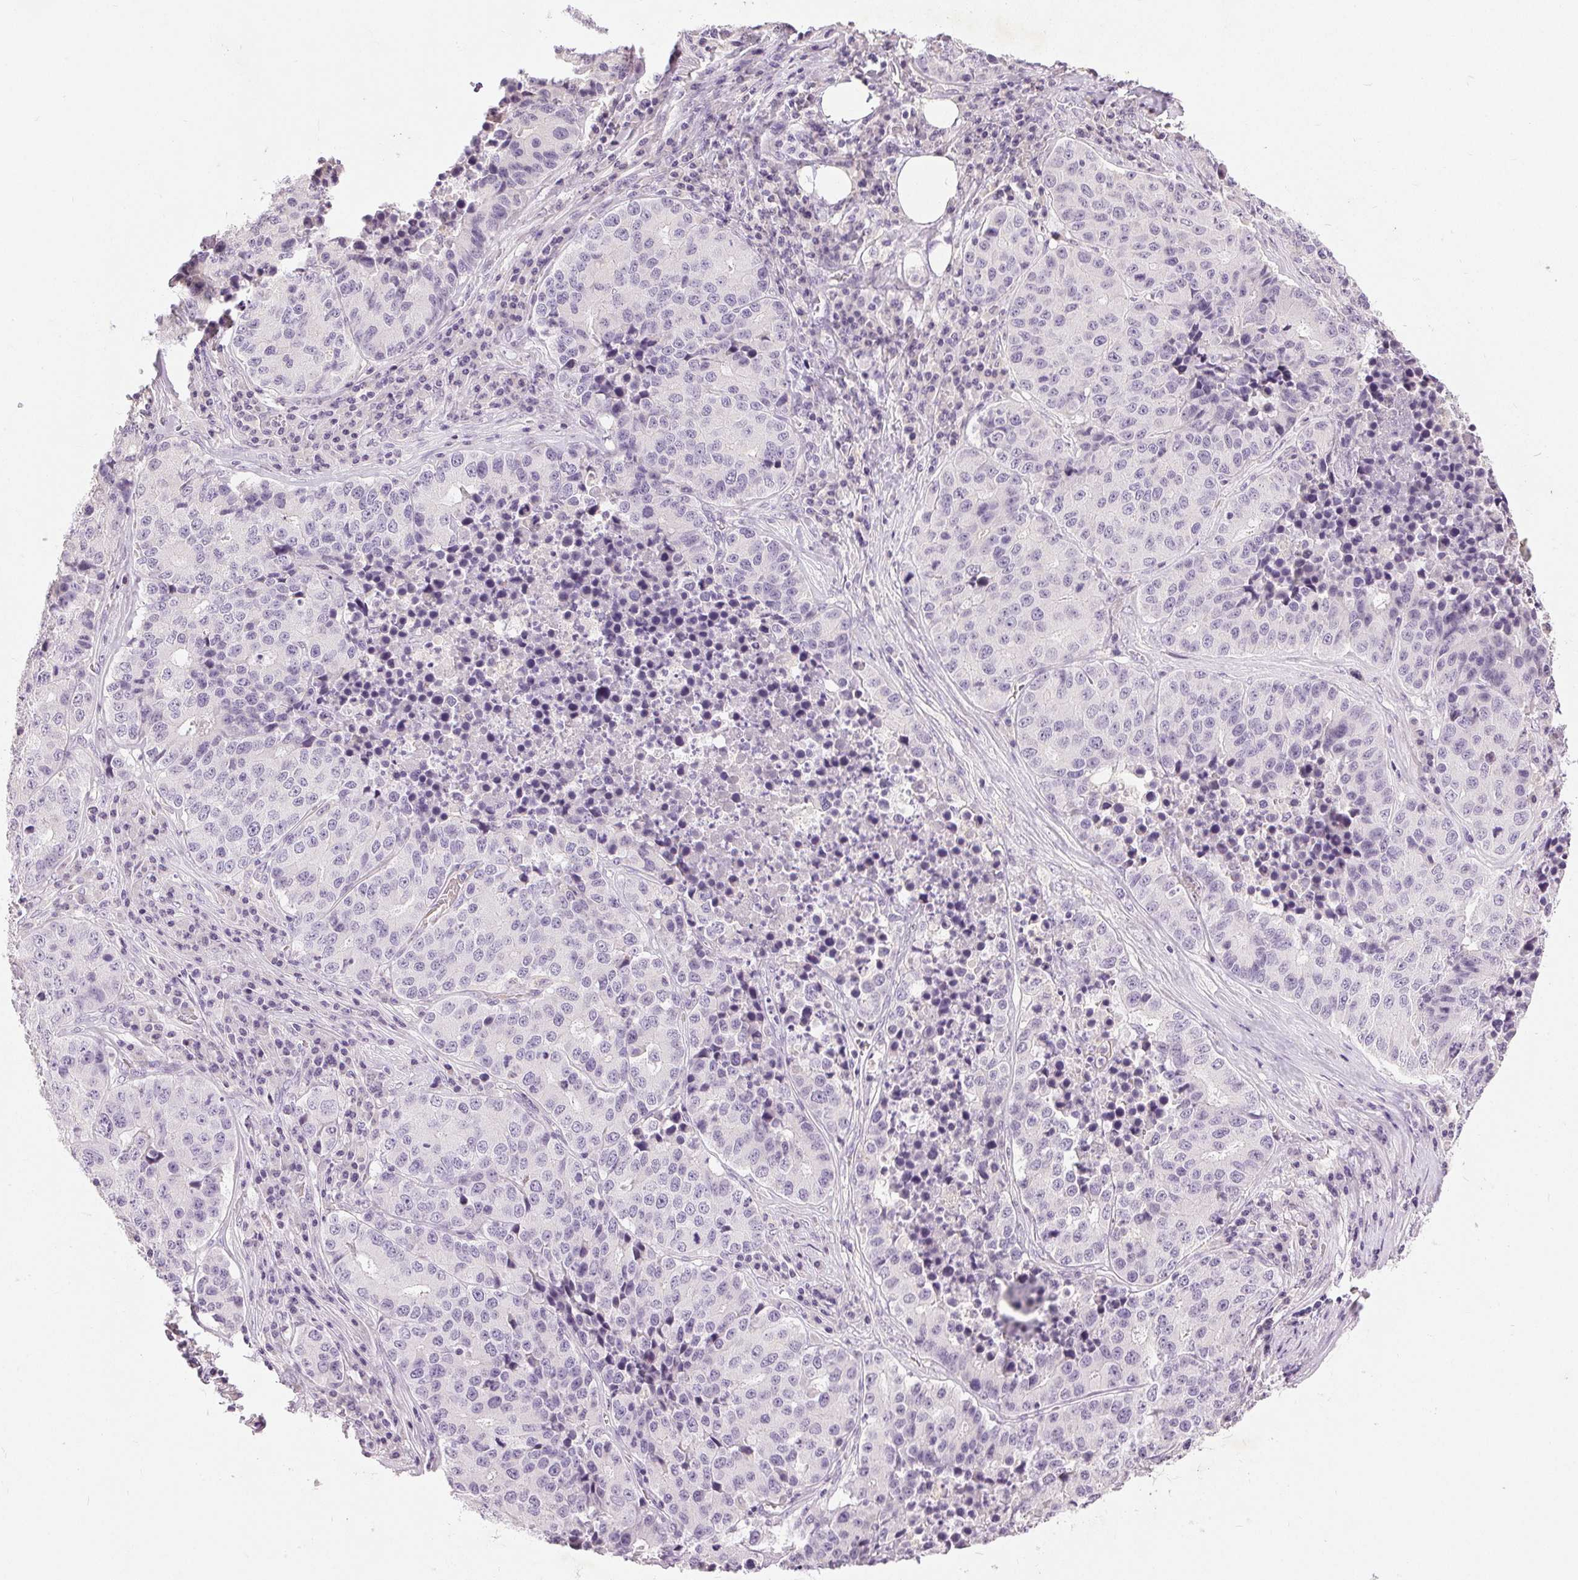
{"staining": {"intensity": "negative", "quantity": "none", "location": "none"}, "tissue": "stomach cancer", "cell_type": "Tumor cells", "image_type": "cancer", "snomed": [{"axis": "morphology", "description": "Adenocarcinoma, NOS"}, {"axis": "topography", "description": "Stomach"}], "caption": "Tumor cells are negative for brown protein staining in stomach cancer. (Brightfield microscopy of DAB (3,3'-diaminobenzidine) immunohistochemistry at high magnification).", "gene": "DSG3", "patient": {"sex": "male", "age": 71}}